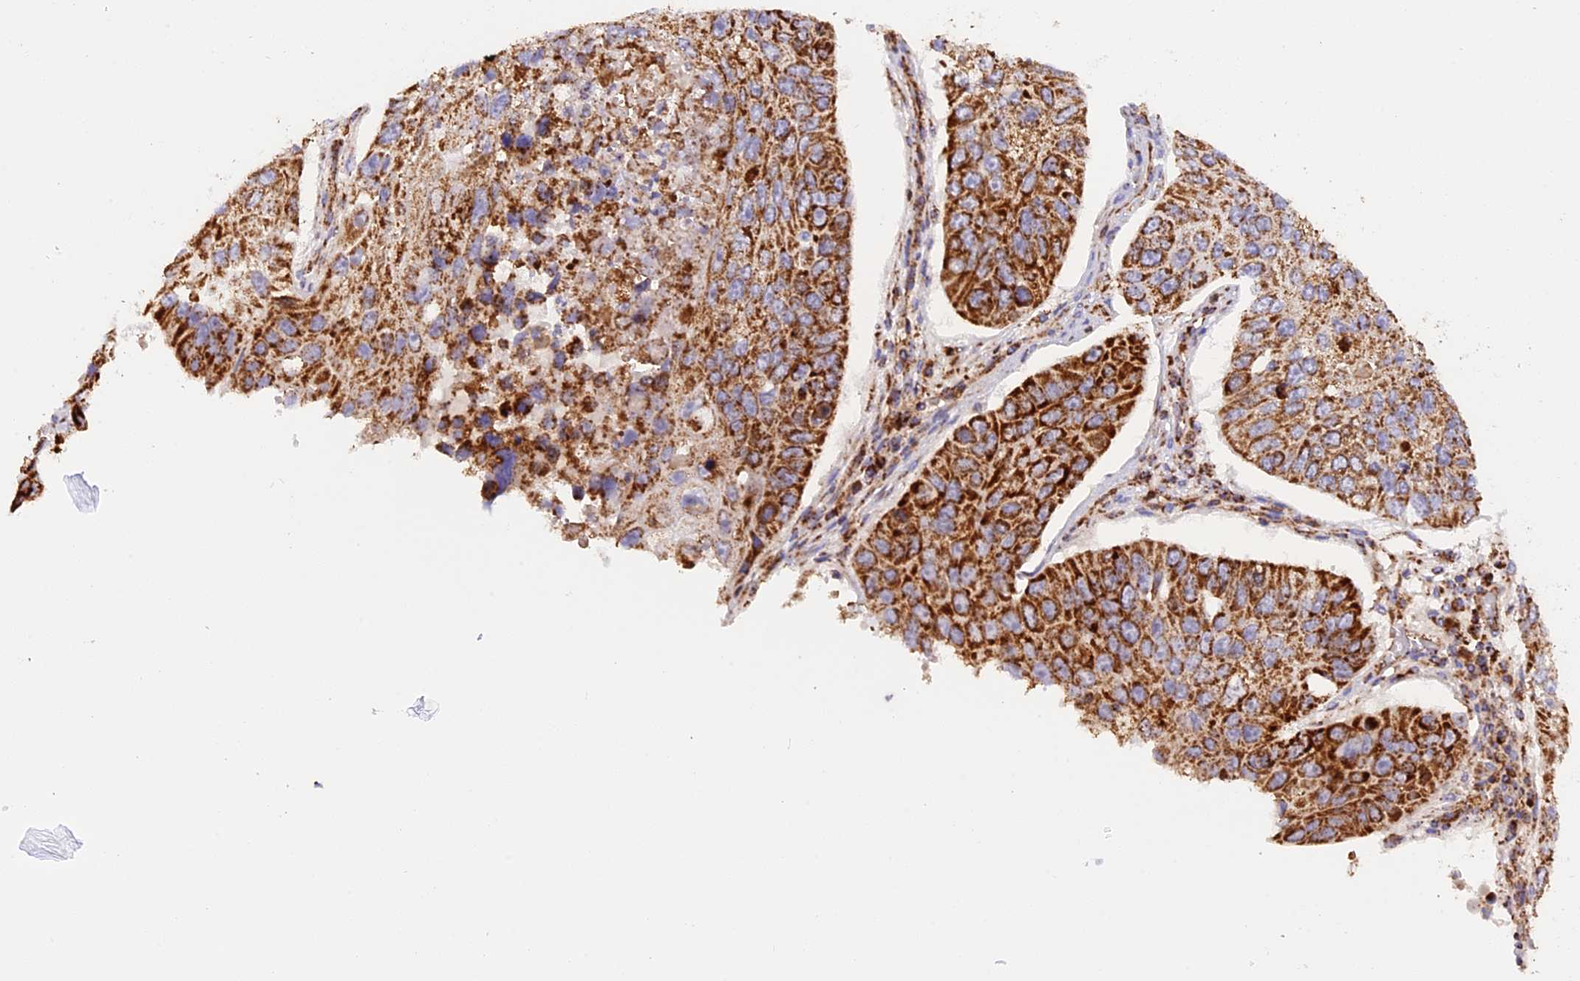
{"staining": {"intensity": "strong", "quantity": ">75%", "location": "cytoplasmic/membranous"}, "tissue": "lung cancer", "cell_type": "Tumor cells", "image_type": "cancer", "snomed": [{"axis": "morphology", "description": "Squamous cell carcinoma, NOS"}, {"axis": "topography", "description": "Lung"}], "caption": "Lung cancer (squamous cell carcinoma) stained for a protein displays strong cytoplasmic/membranous positivity in tumor cells. (Stains: DAB (3,3'-diaminobenzidine) in brown, nuclei in blue, Microscopy: brightfield microscopy at high magnification).", "gene": "UQCRB", "patient": {"sex": "male", "age": 61}}